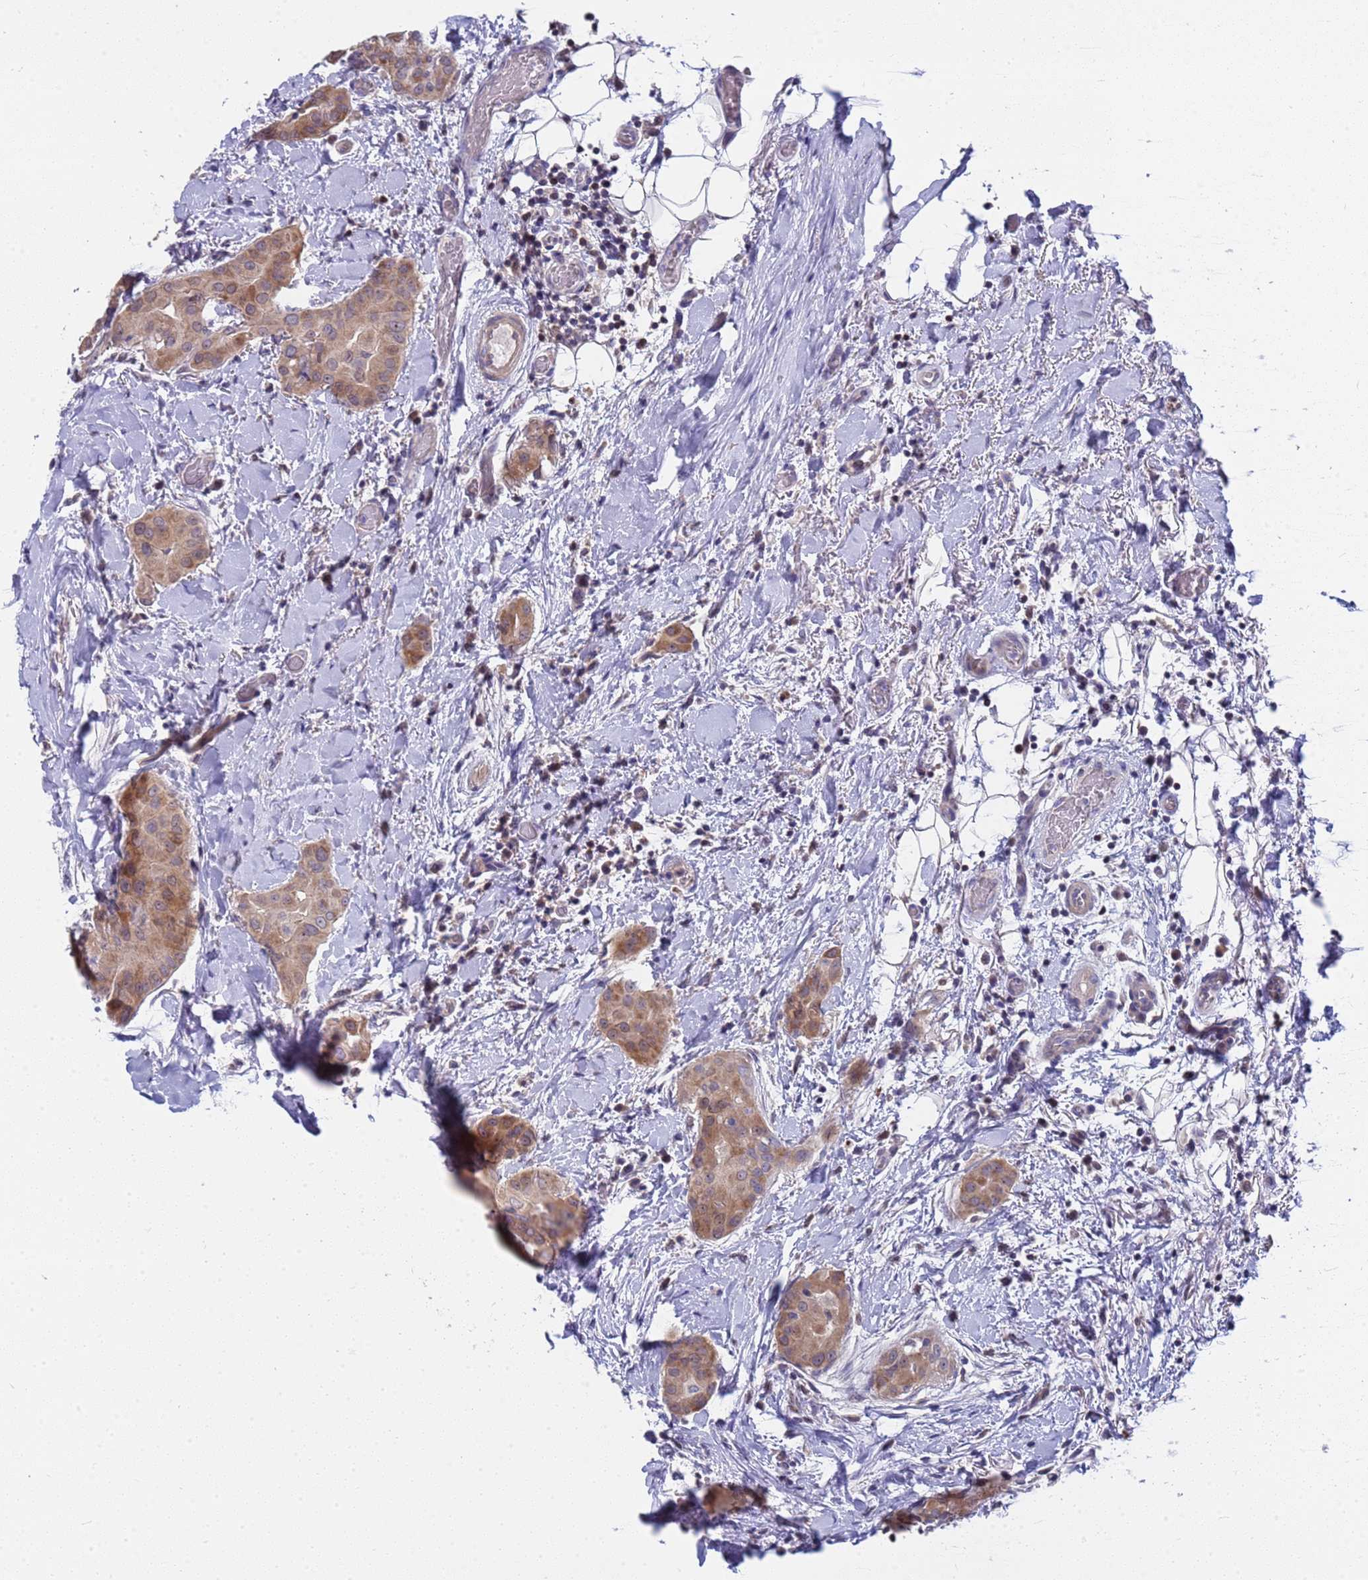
{"staining": {"intensity": "moderate", "quantity": ">75%", "location": "cytoplasmic/membranous"}, "tissue": "thyroid cancer", "cell_type": "Tumor cells", "image_type": "cancer", "snomed": [{"axis": "morphology", "description": "Papillary adenocarcinoma, NOS"}, {"axis": "topography", "description": "Thyroid gland"}], "caption": "A brown stain shows moderate cytoplasmic/membranous positivity of a protein in papillary adenocarcinoma (thyroid) tumor cells. Ihc stains the protein of interest in brown and the nuclei are stained blue.", "gene": "ENOSF1", "patient": {"sex": "male", "age": 33}}